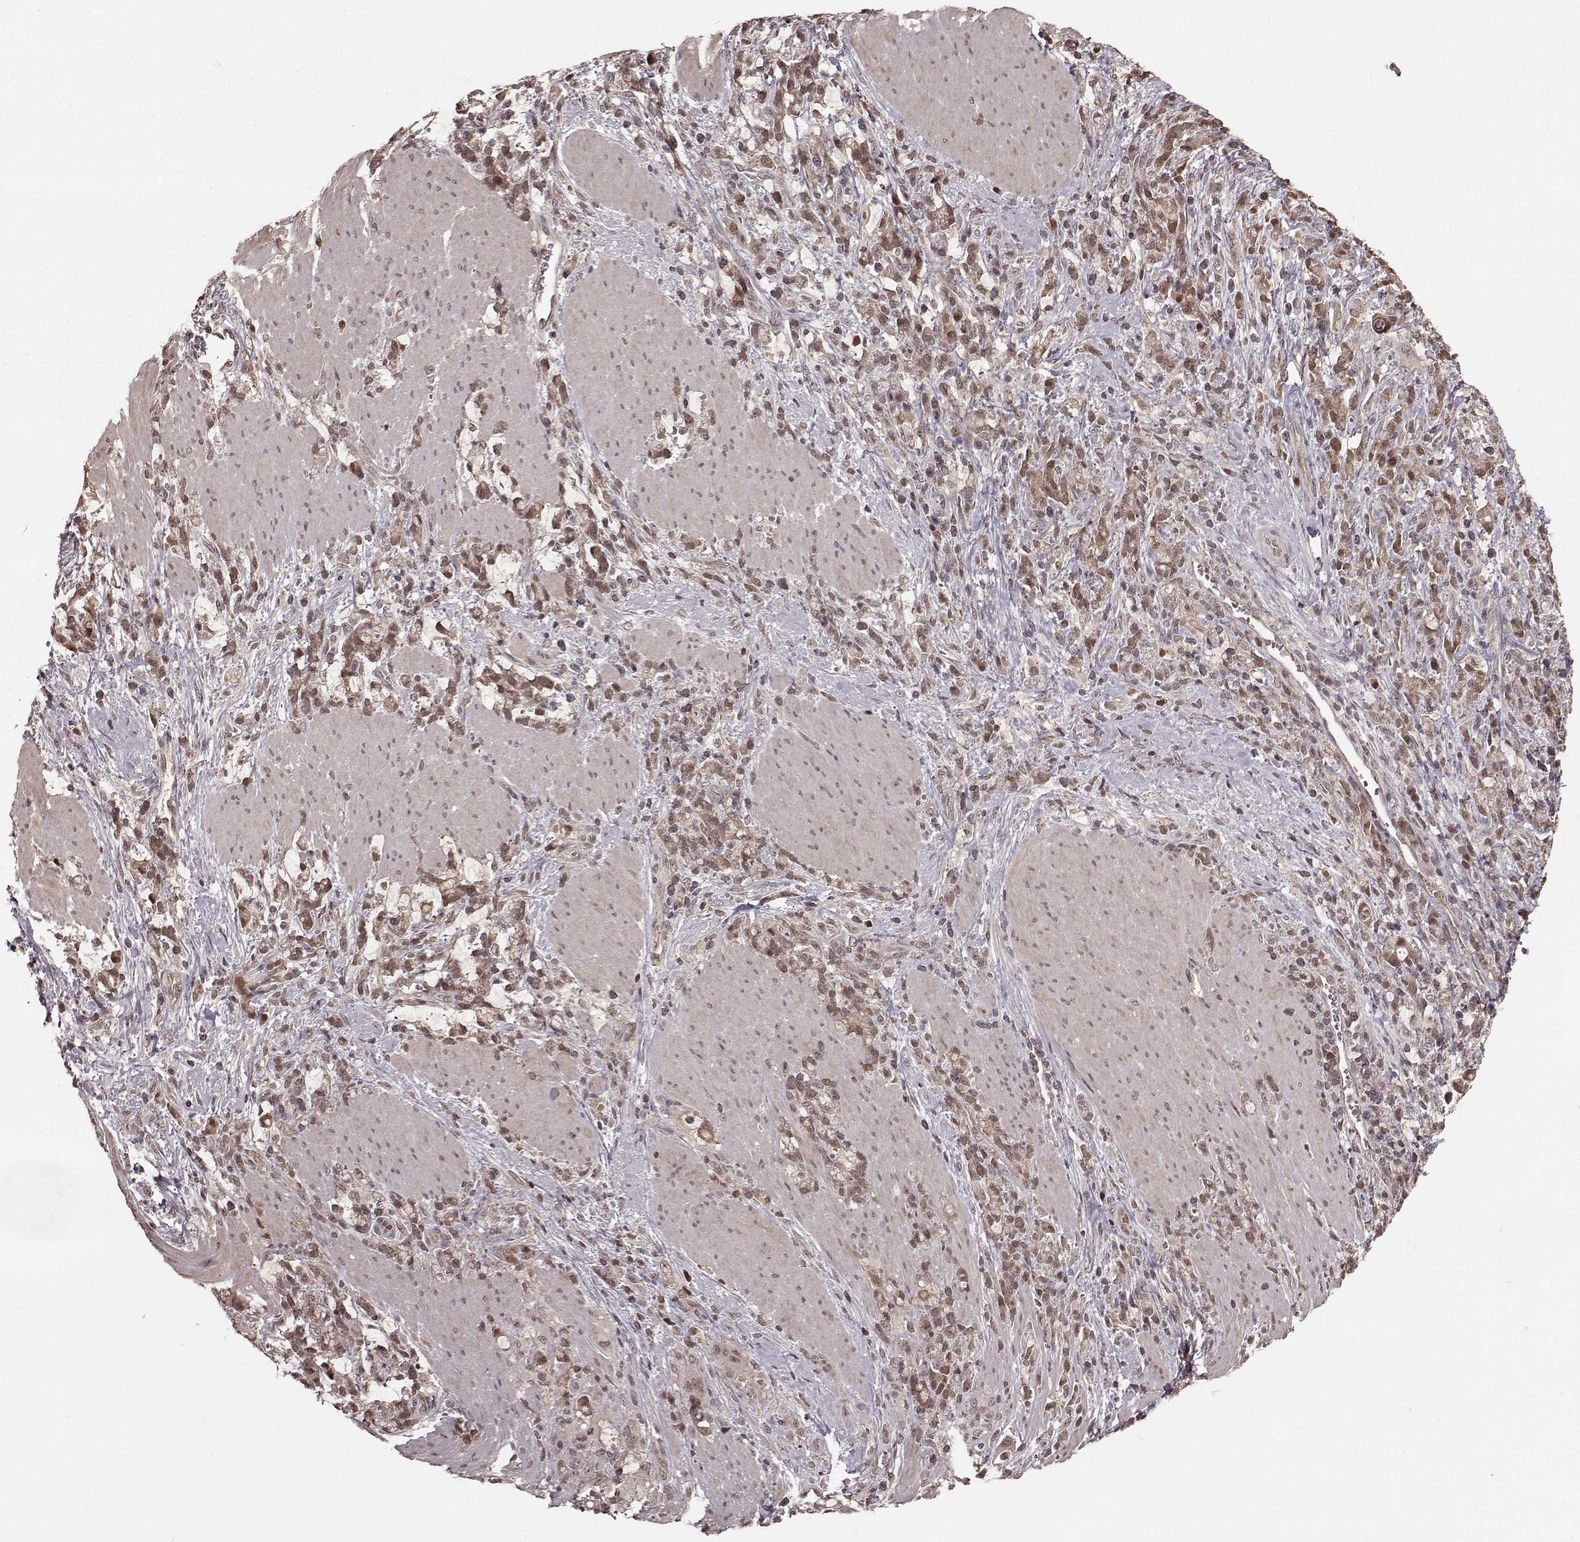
{"staining": {"intensity": "weak", "quantity": "25%-75%", "location": "cytoplasmic/membranous,nuclear"}, "tissue": "stomach cancer", "cell_type": "Tumor cells", "image_type": "cancer", "snomed": [{"axis": "morphology", "description": "Adenocarcinoma, NOS"}, {"axis": "topography", "description": "Stomach"}], "caption": "IHC (DAB) staining of human adenocarcinoma (stomach) demonstrates weak cytoplasmic/membranous and nuclear protein expression in approximately 25%-75% of tumor cells. The staining is performed using DAB brown chromogen to label protein expression. The nuclei are counter-stained blue using hematoxylin.", "gene": "GSS", "patient": {"sex": "female", "age": 57}}